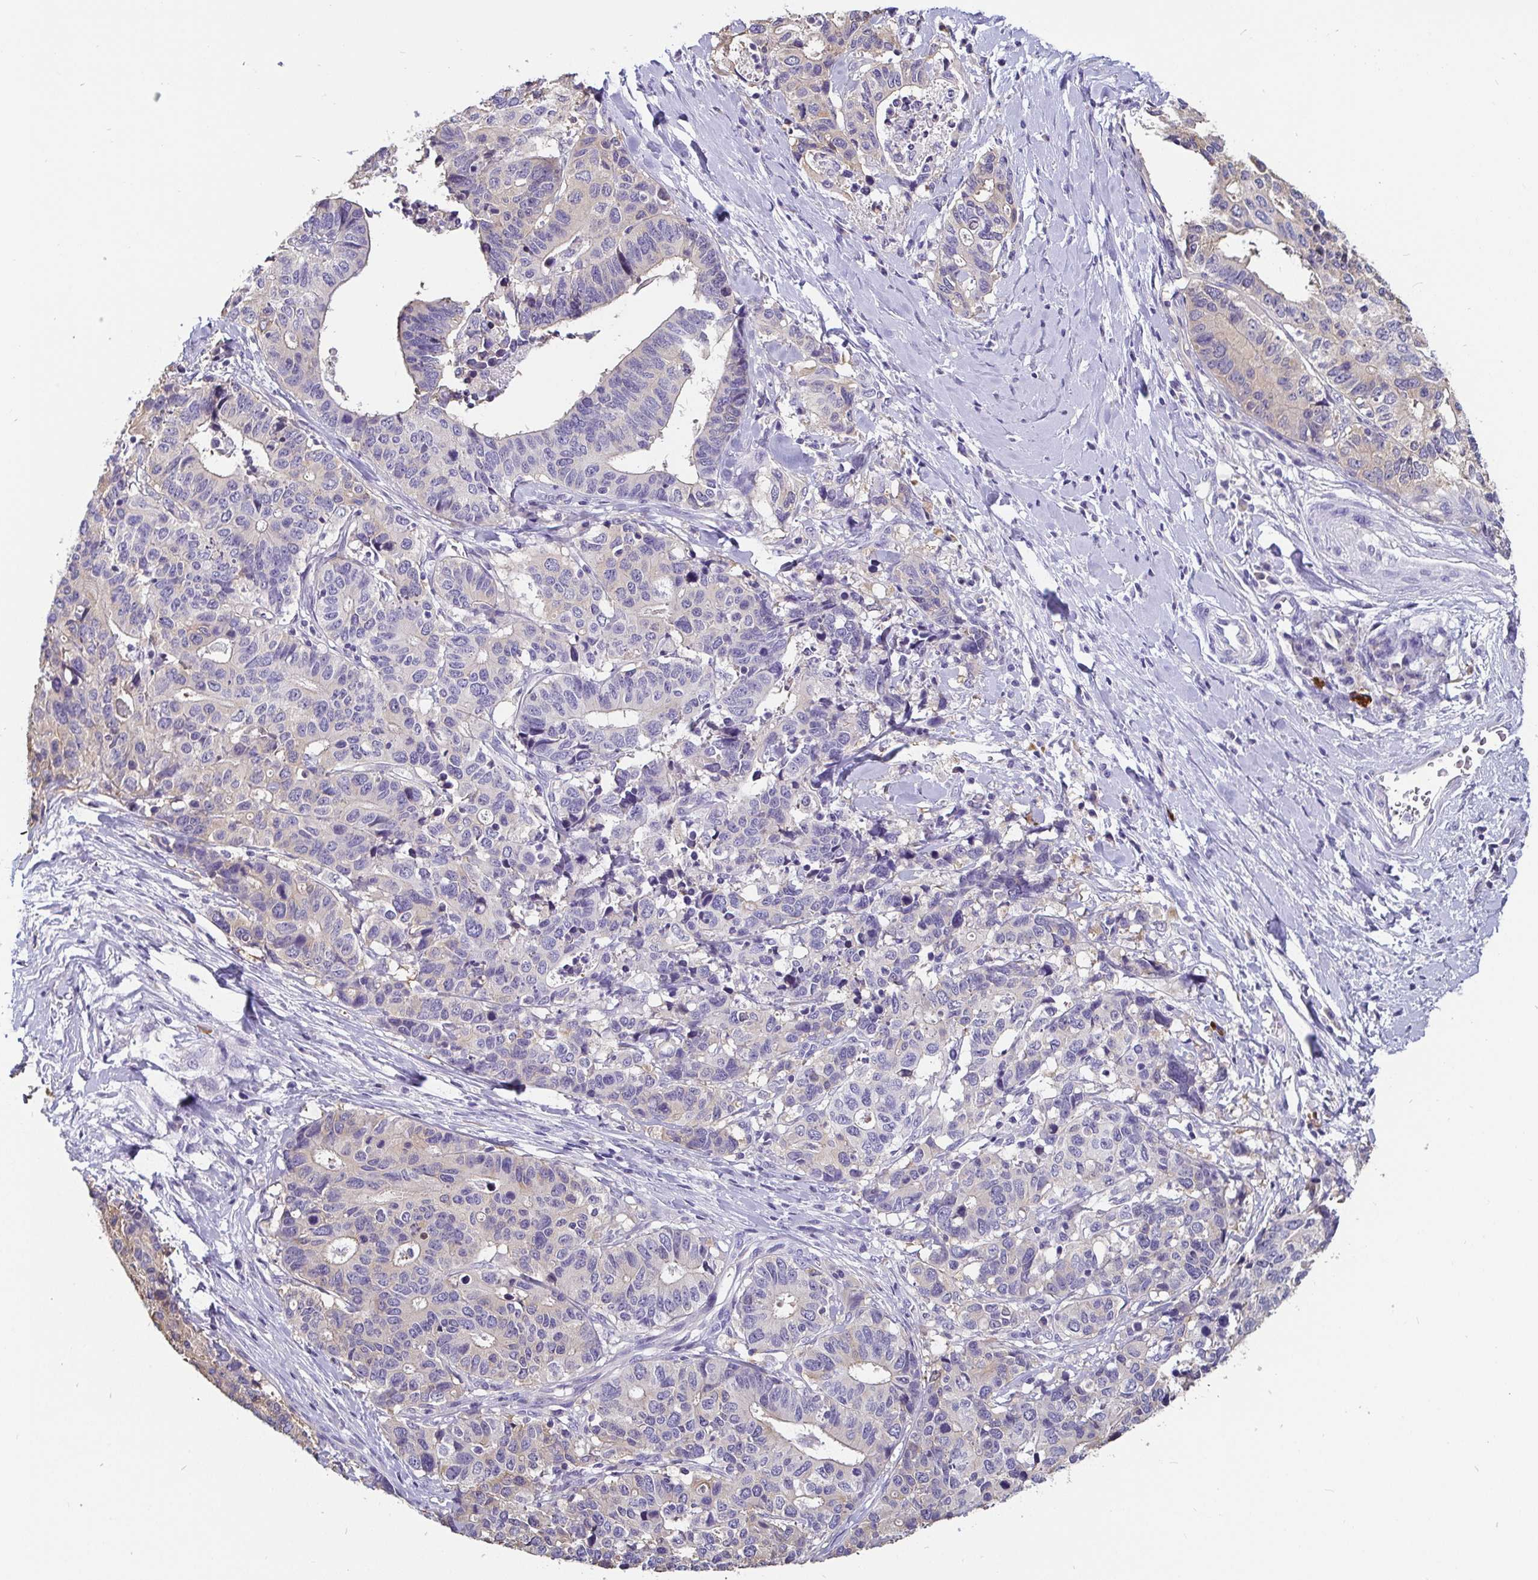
{"staining": {"intensity": "negative", "quantity": "none", "location": "none"}, "tissue": "stomach cancer", "cell_type": "Tumor cells", "image_type": "cancer", "snomed": [{"axis": "morphology", "description": "Adenocarcinoma, NOS"}, {"axis": "topography", "description": "Stomach, upper"}], "caption": "Immunohistochemical staining of stomach cancer (adenocarcinoma) shows no significant expression in tumor cells.", "gene": "ADAMTS6", "patient": {"sex": "female", "age": 67}}